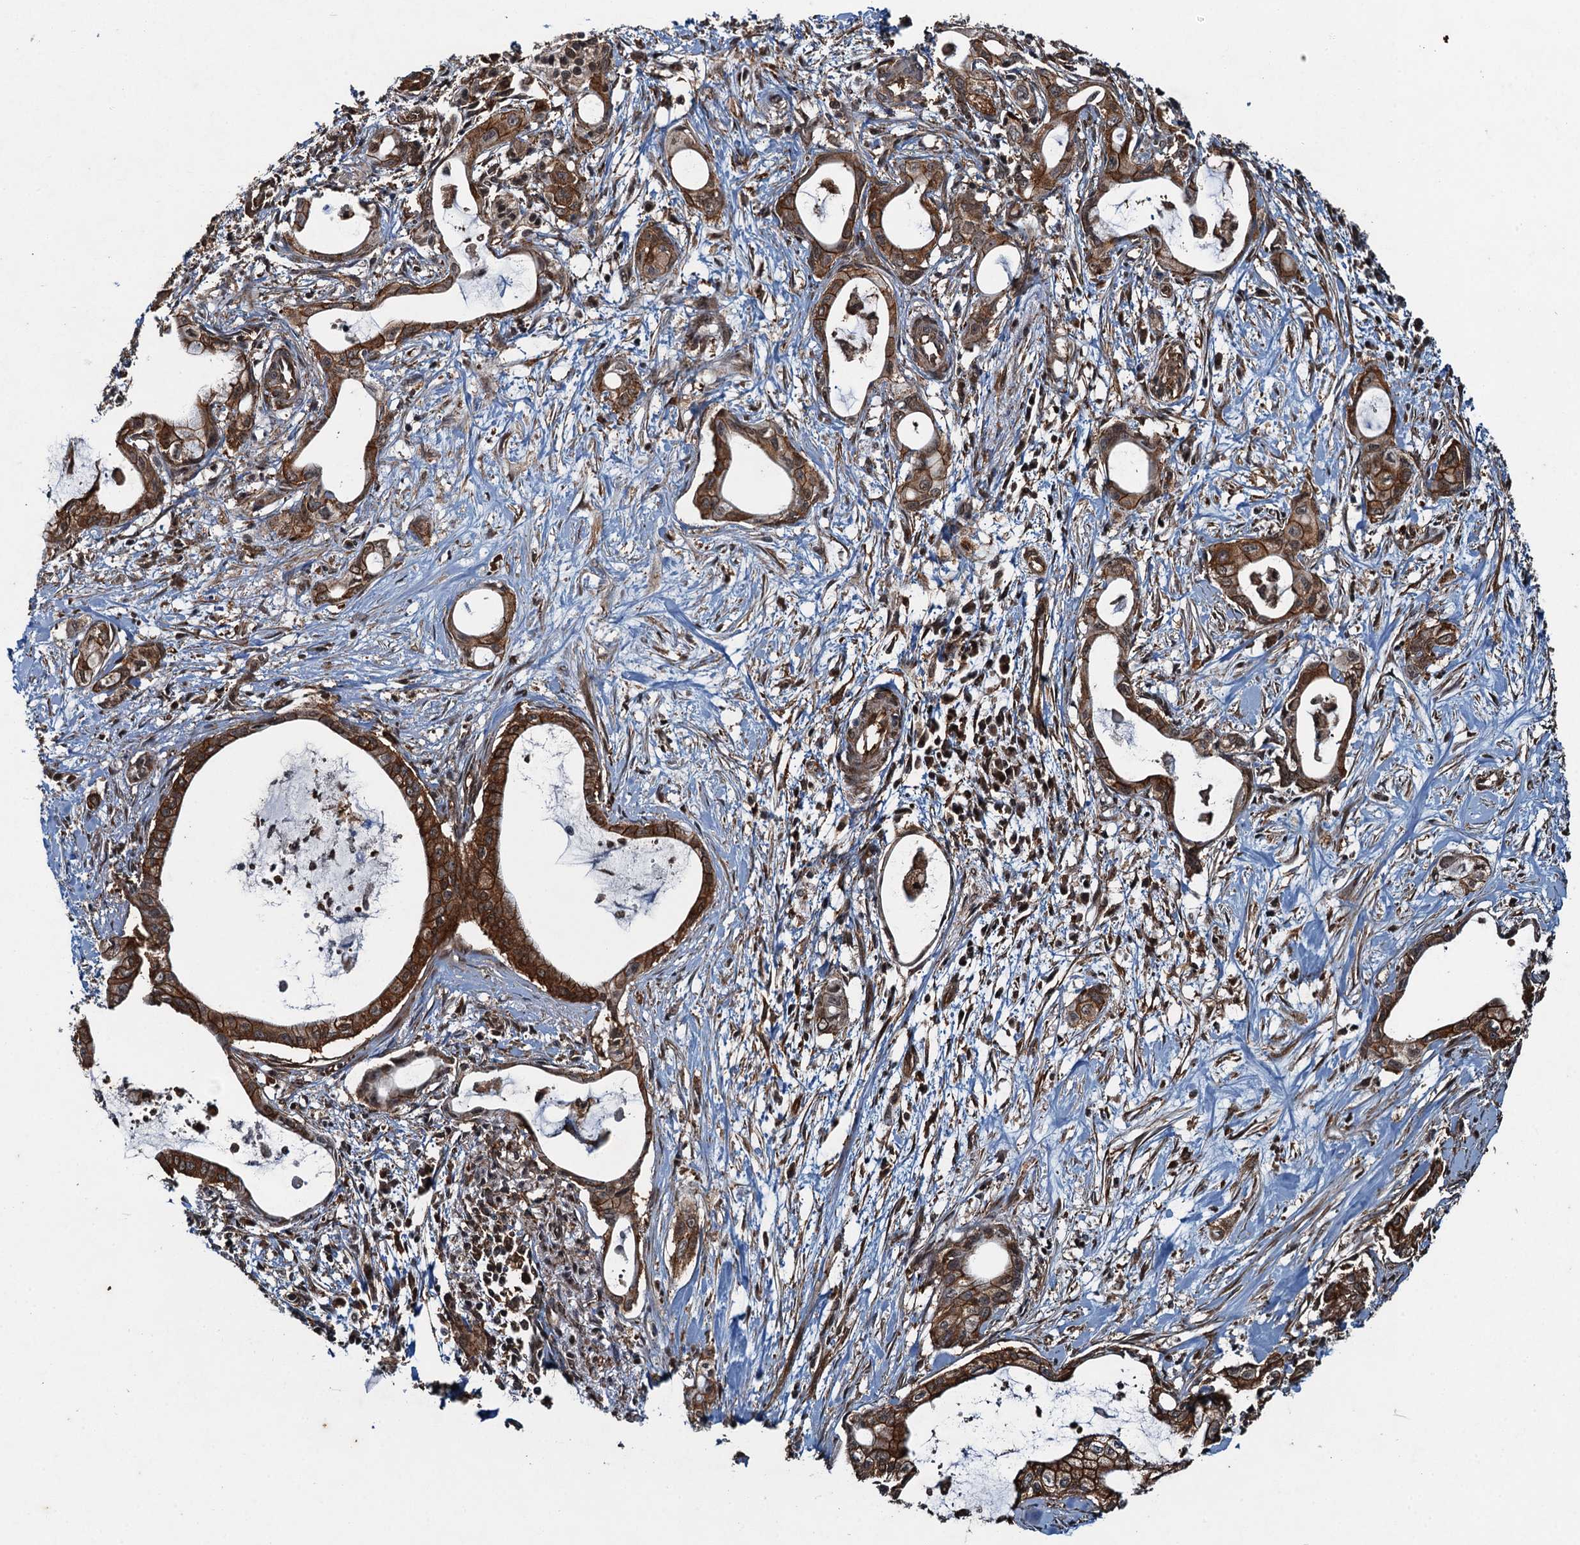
{"staining": {"intensity": "strong", "quantity": ">75%", "location": "cytoplasmic/membranous"}, "tissue": "pancreatic cancer", "cell_type": "Tumor cells", "image_type": "cancer", "snomed": [{"axis": "morphology", "description": "Adenocarcinoma, NOS"}, {"axis": "topography", "description": "Pancreas"}], "caption": "Adenocarcinoma (pancreatic) tissue displays strong cytoplasmic/membranous positivity in approximately >75% of tumor cells Nuclei are stained in blue.", "gene": "WHAMM", "patient": {"sex": "male", "age": 72}}